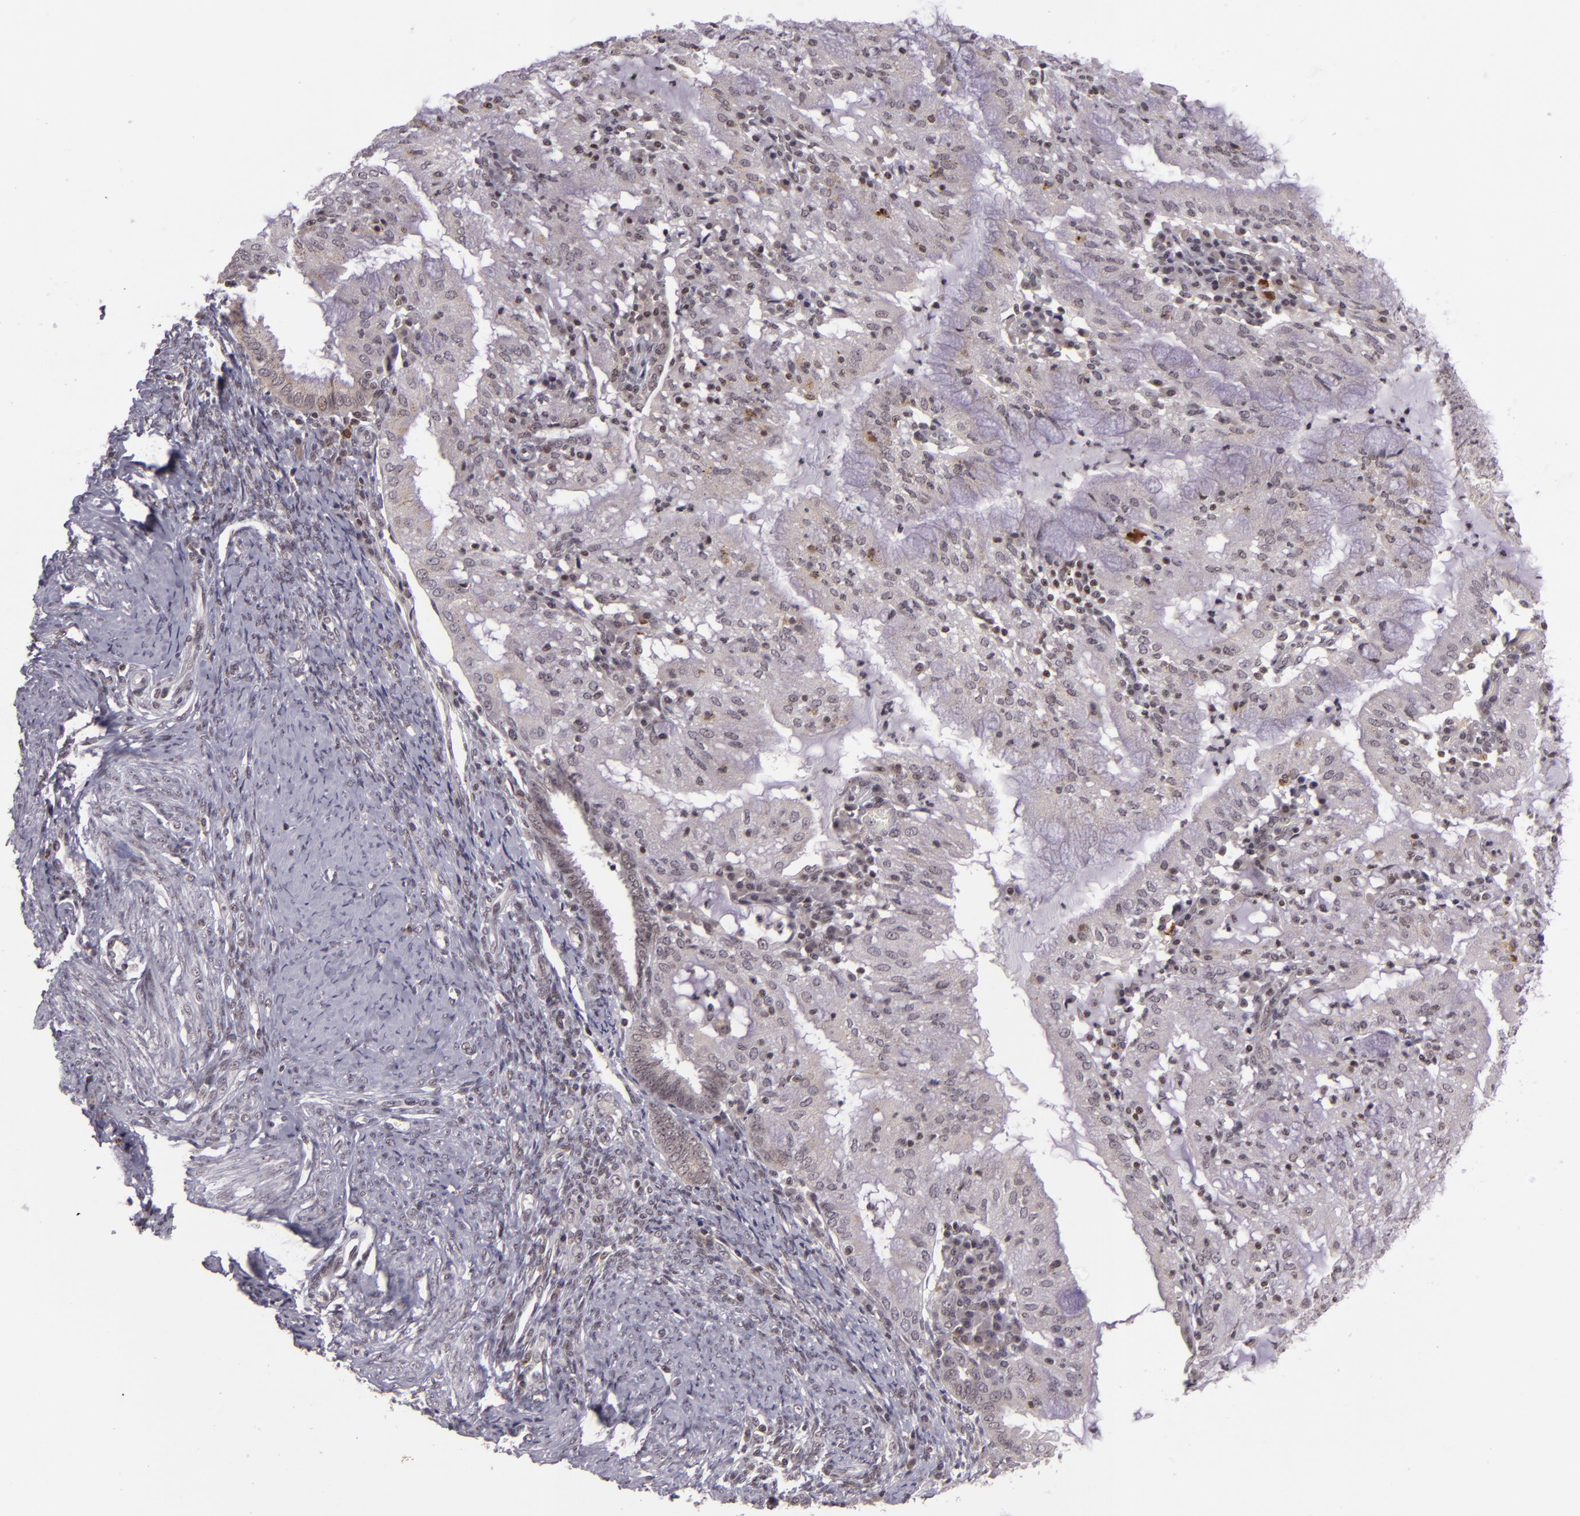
{"staining": {"intensity": "weak", "quantity": "<25%", "location": "cytoplasmic/membranous,nuclear"}, "tissue": "endometrial cancer", "cell_type": "Tumor cells", "image_type": "cancer", "snomed": [{"axis": "morphology", "description": "Adenocarcinoma, NOS"}, {"axis": "topography", "description": "Endometrium"}], "caption": "The IHC histopathology image has no significant positivity in tumor cells of endometrial adenocarcinoma tissue.", "gene": "ZFX", "patient": {"sex": "female", "age": 63}}